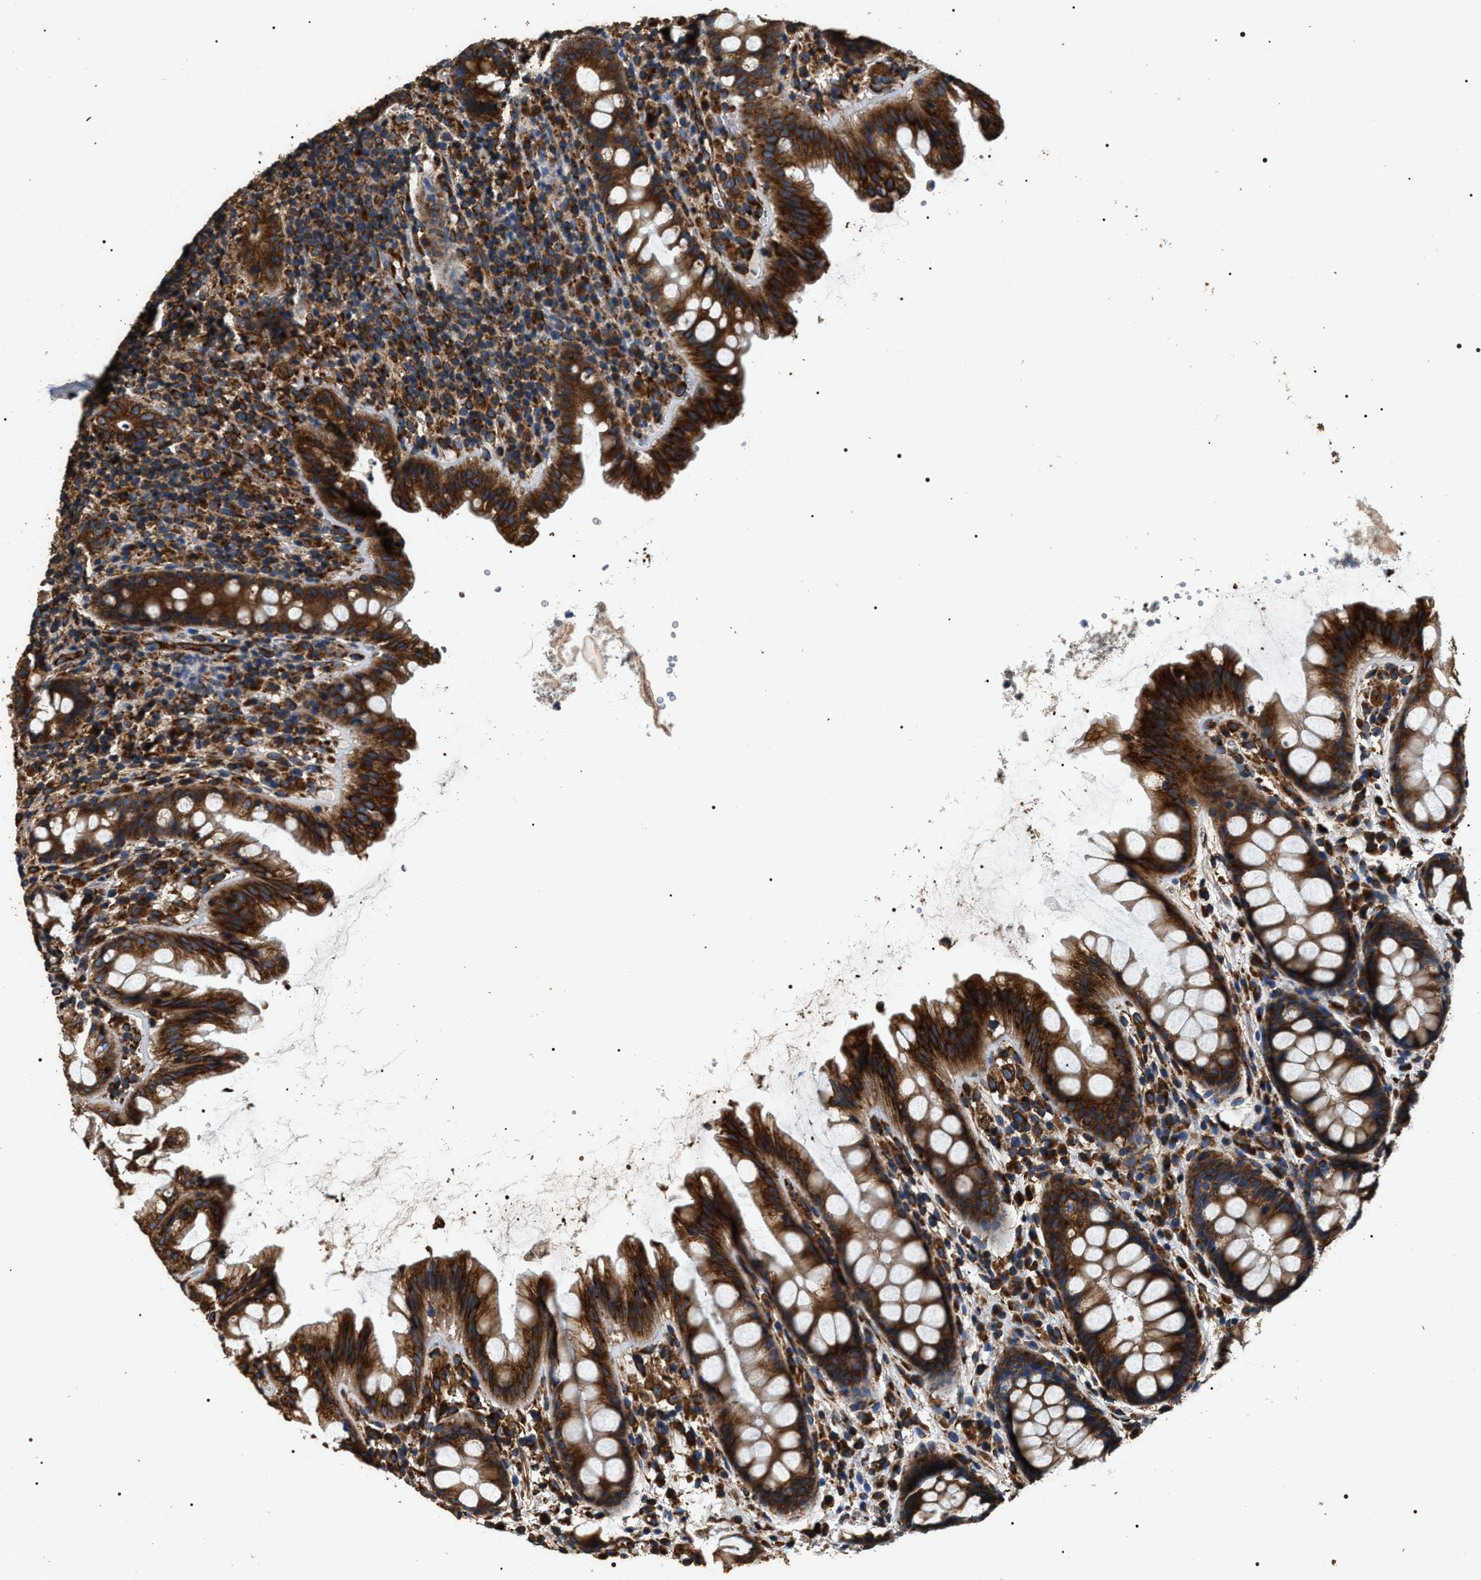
{"staining": {"intensity": "strong", "quantity": ">75%", "location": "cytoplasmic/membranous"}, "tissue": "rectum", "cell_type": "Glandular cells", "image_type": "normal", "snomed": [{"axis": "morphology", "description": "Normal tissue, NOS"}, {"axis": "topography", "description": "Rectum"}], "caption": "Immunohistochemical staining of unremarkable human rectum exhibits high levels of strong cytoplasmic/membranous staining in approximately >75% of glandular cells. (Brightfield microscopy of DAB IHC at high magnification).", "gene": "KTN1", "patient": {"sex": "female", "age": 65}}